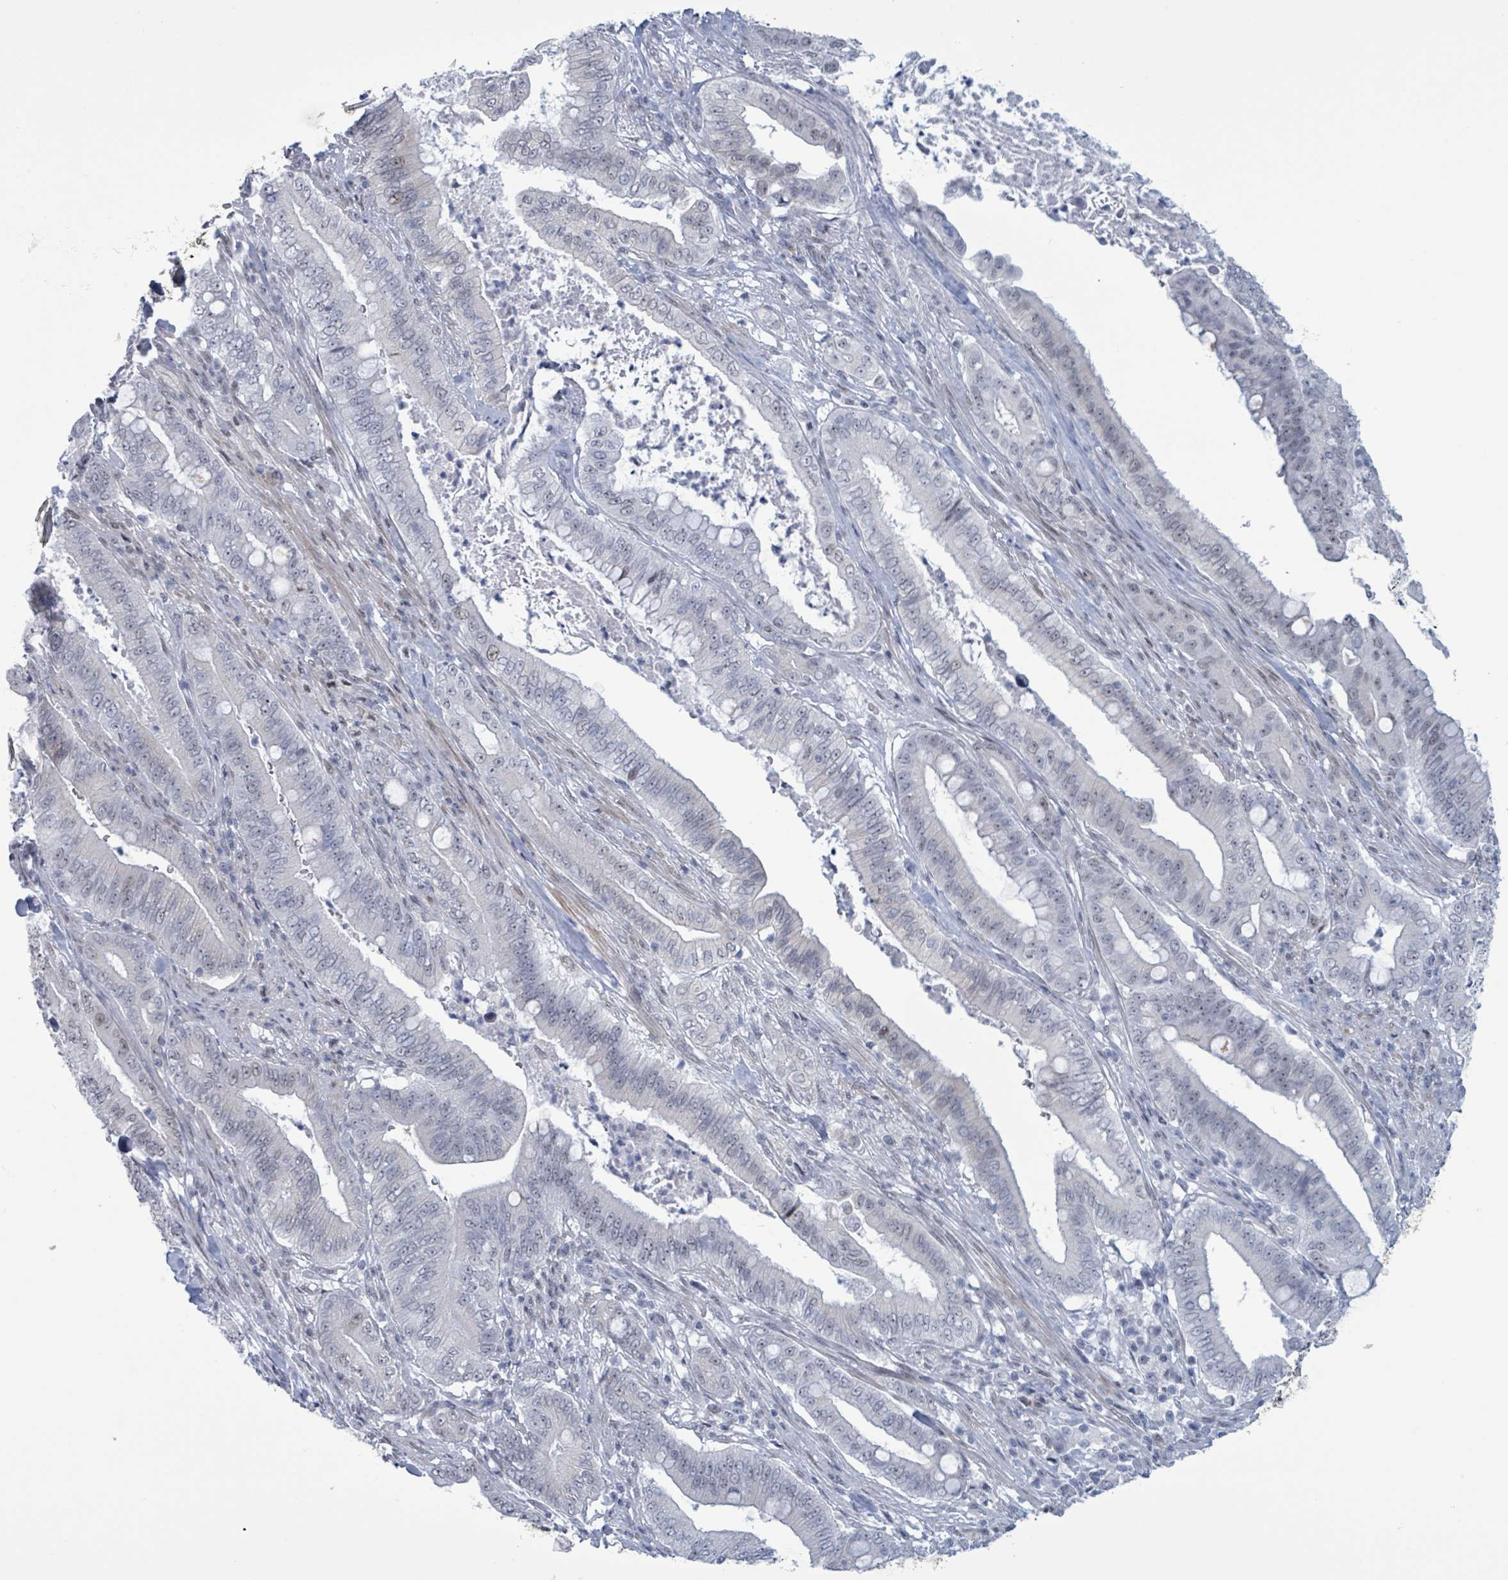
{"staining": {"intensity": "weak", "quantity": "<25%", "location": "nuclear"}, "tissue": "pancreatic cancer", "cell_type": "Tumor cells", "image_type": "cancer", "snomed": [{"axis": "morphology", "description": "Adenocarcinoma, NOS"}, {"axis": "topography", "description": "Pancreas"}], "caption": "Immunohistochemical staining of human pancreatic cancer (adenocarcinoma) demonstrates no significant positivity in tumor cells.", "gene": "CT45A5", "patient": {"sex": "male", "age": 71}}